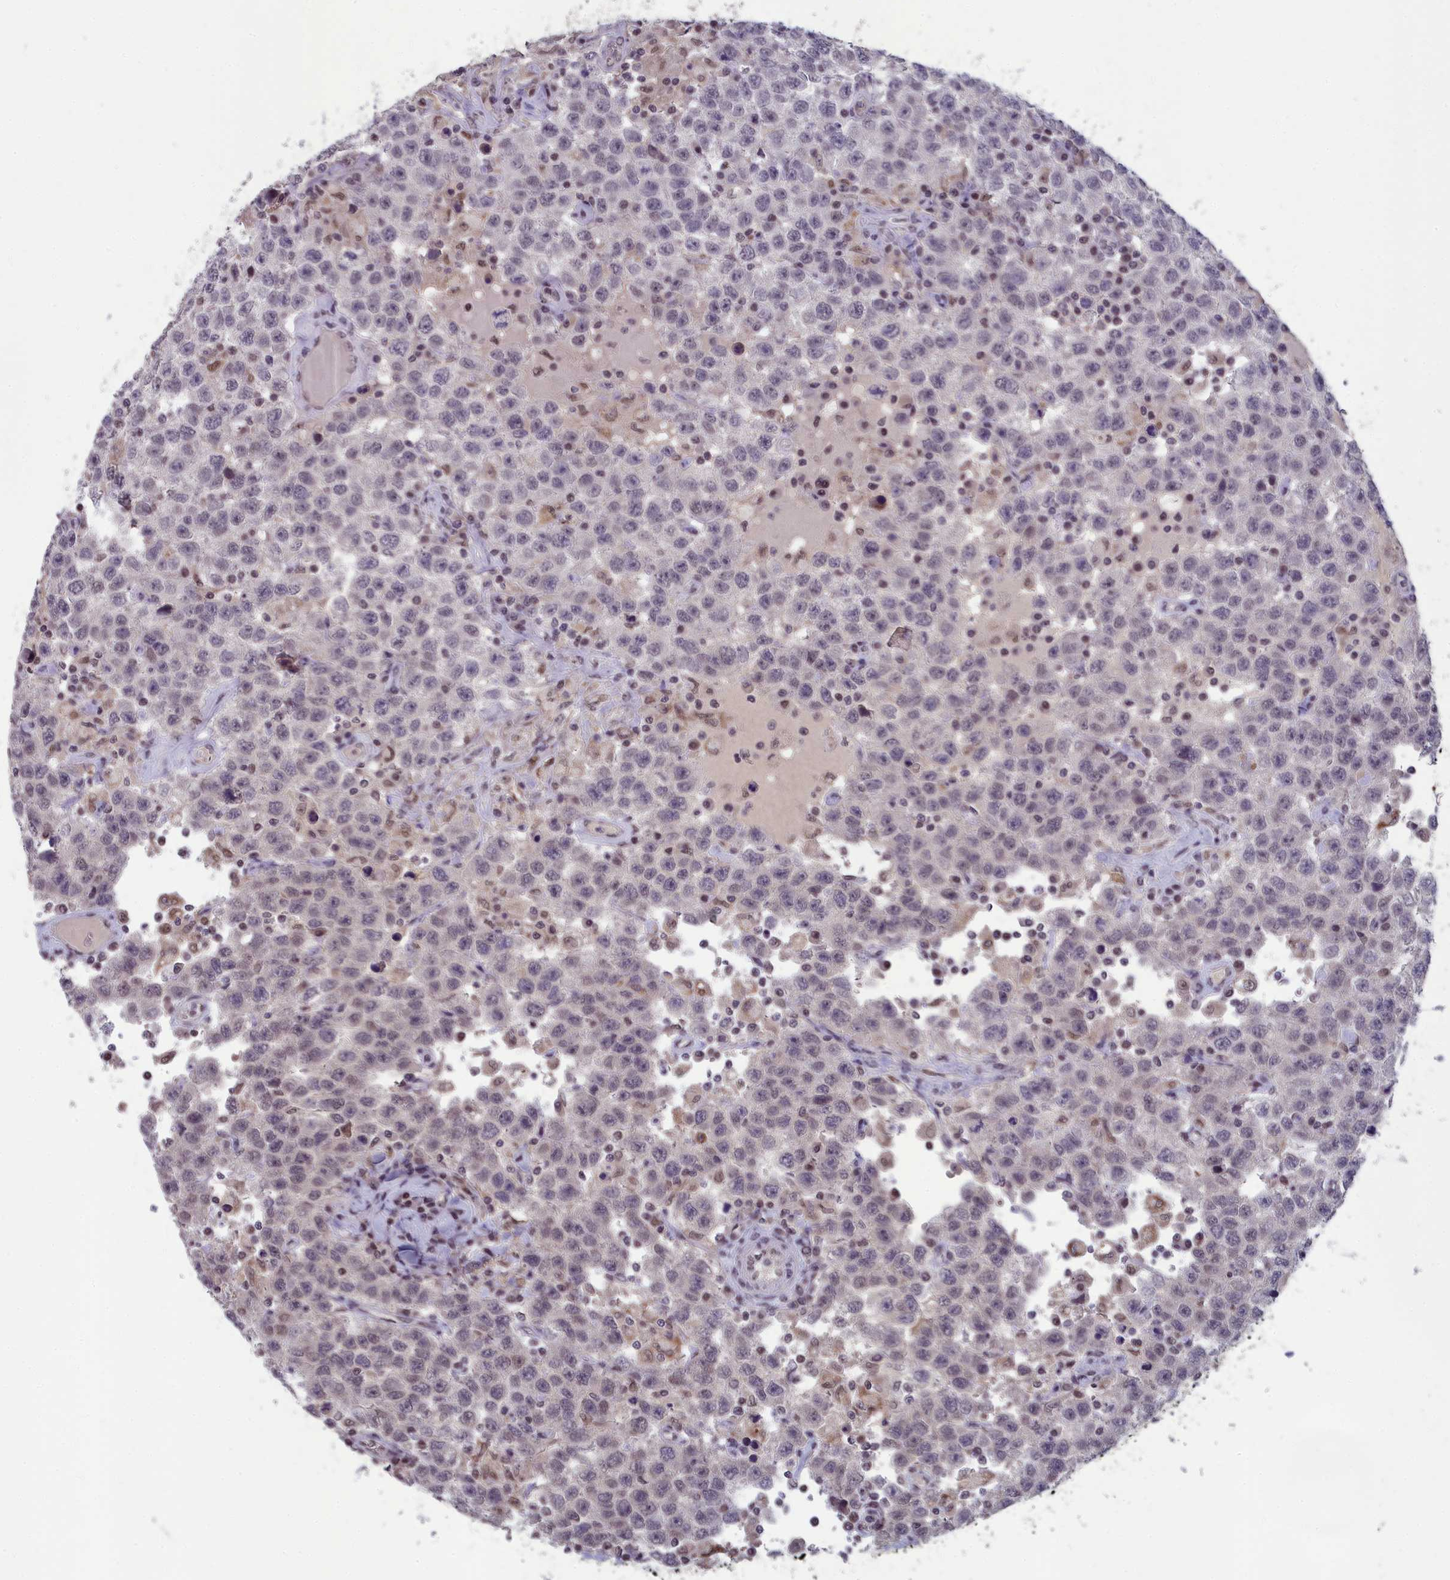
{"staining": {"intensity": "weak", "quantity": "25%-75%", "location": "nuclear"}, "tissue": "testis cancer", "cell_type": "Tumor cells", "image_type": "cancer", "snomed": [{"axis": "morphology", "description": "Seminoma, NOS"}, {"axis": "topography", "description": "Testis"}], "caption": "A photomicrograph showing weak nuclear expression in approximately 25%-75% of tumor cells in seminoma (testis), as visualized by brown immunohistochemical staining.", "gene": "MT-CO3", "patient": {"sex": "male", "age": 41}}